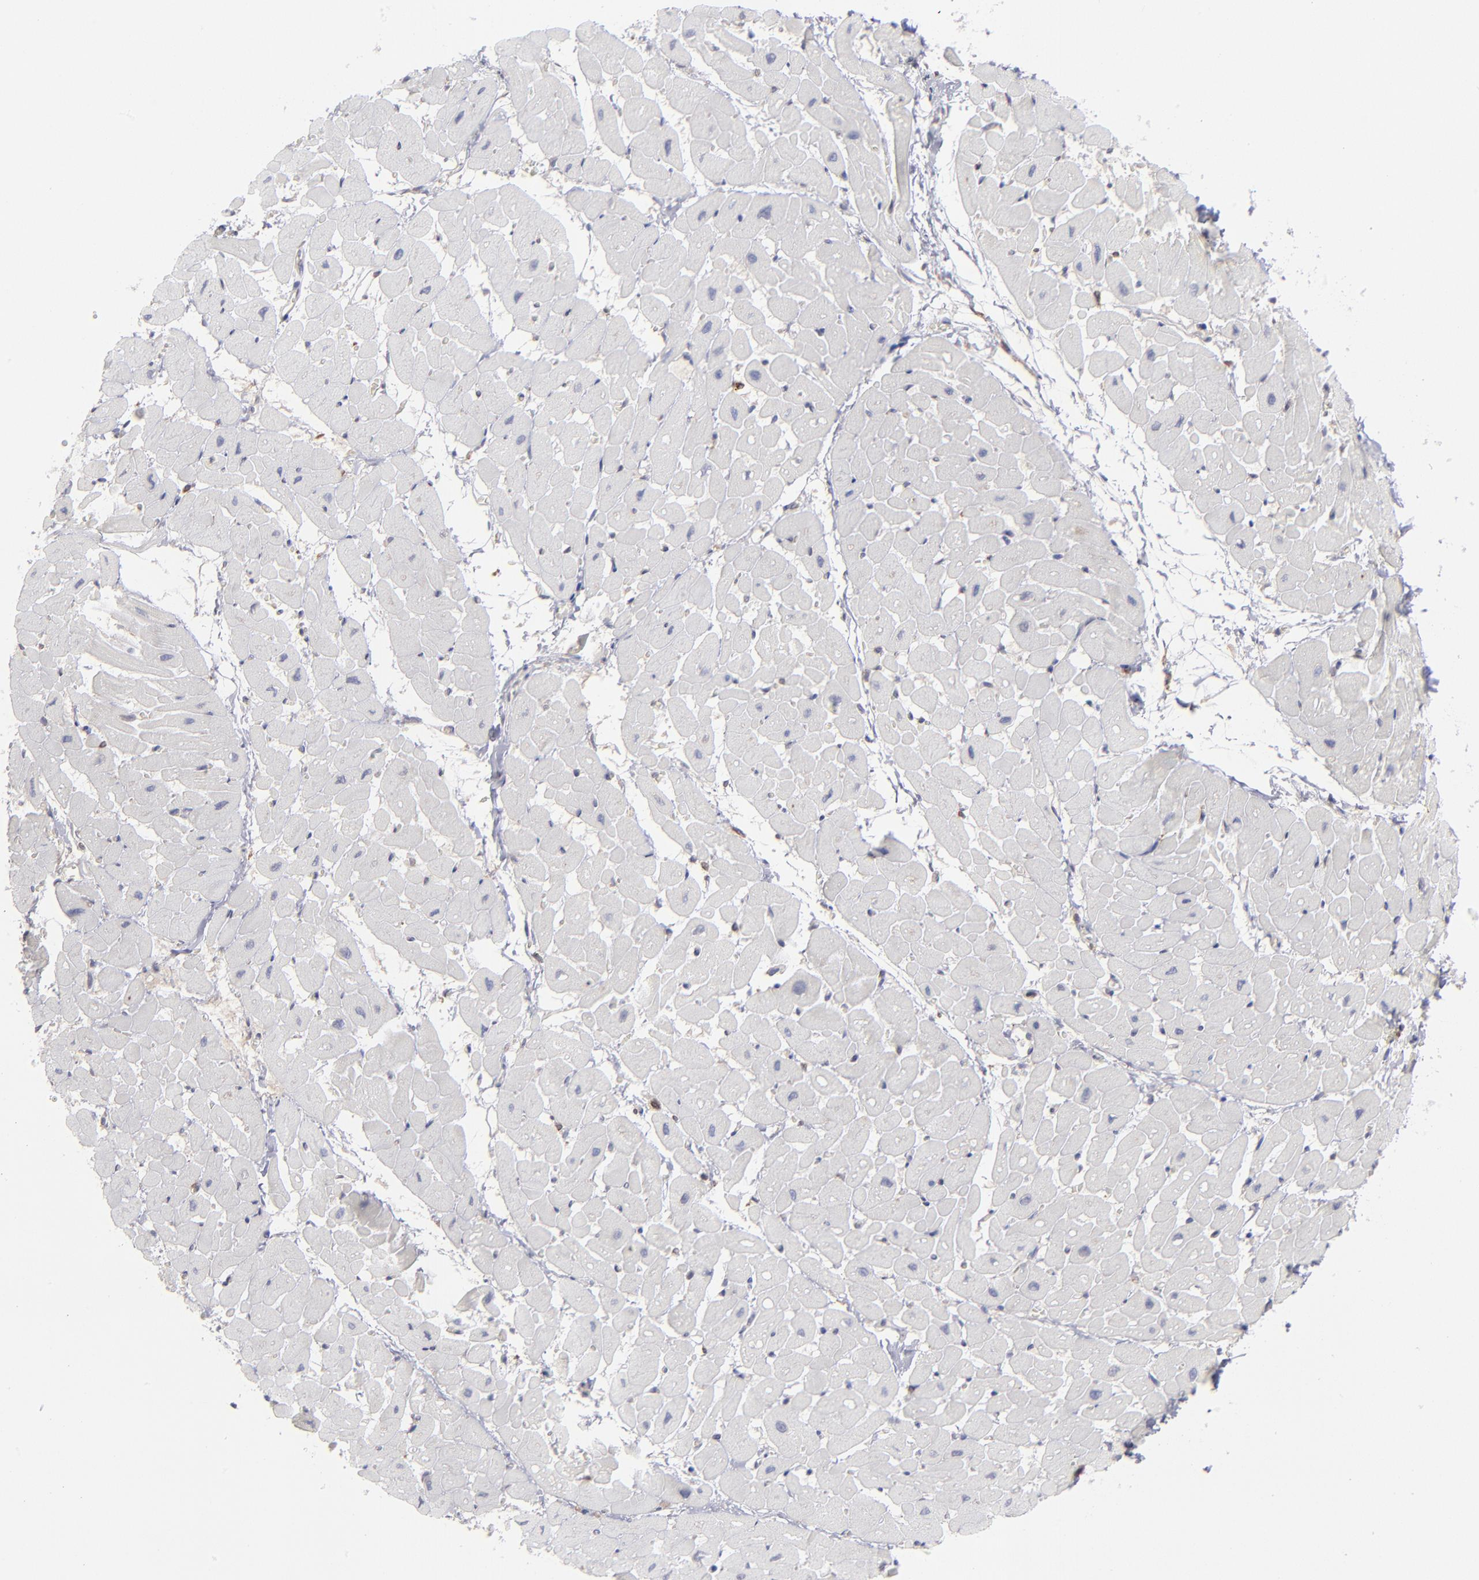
{"staining": {"intensity": "negative", "quantity": "none", "location": "none"}, "tissue": "heart muscle", "cell_type": "Cardiomyocytes", "image_type": "normal", "snomed": [{"axis": "morphology", "description": "Normal tissue, NOS"}, {"axis": "topography", "description": "Heart"}], "caption": "Immunohistochemistry histopathology image of benign heart muscle: human heart muscle stained with DAB (3,3'-diaminobenzidine) reveals no significant protein staining in cardiomyocytes.", "gene": "TMX1", "patient": {"sex": "male", "age": 45}}